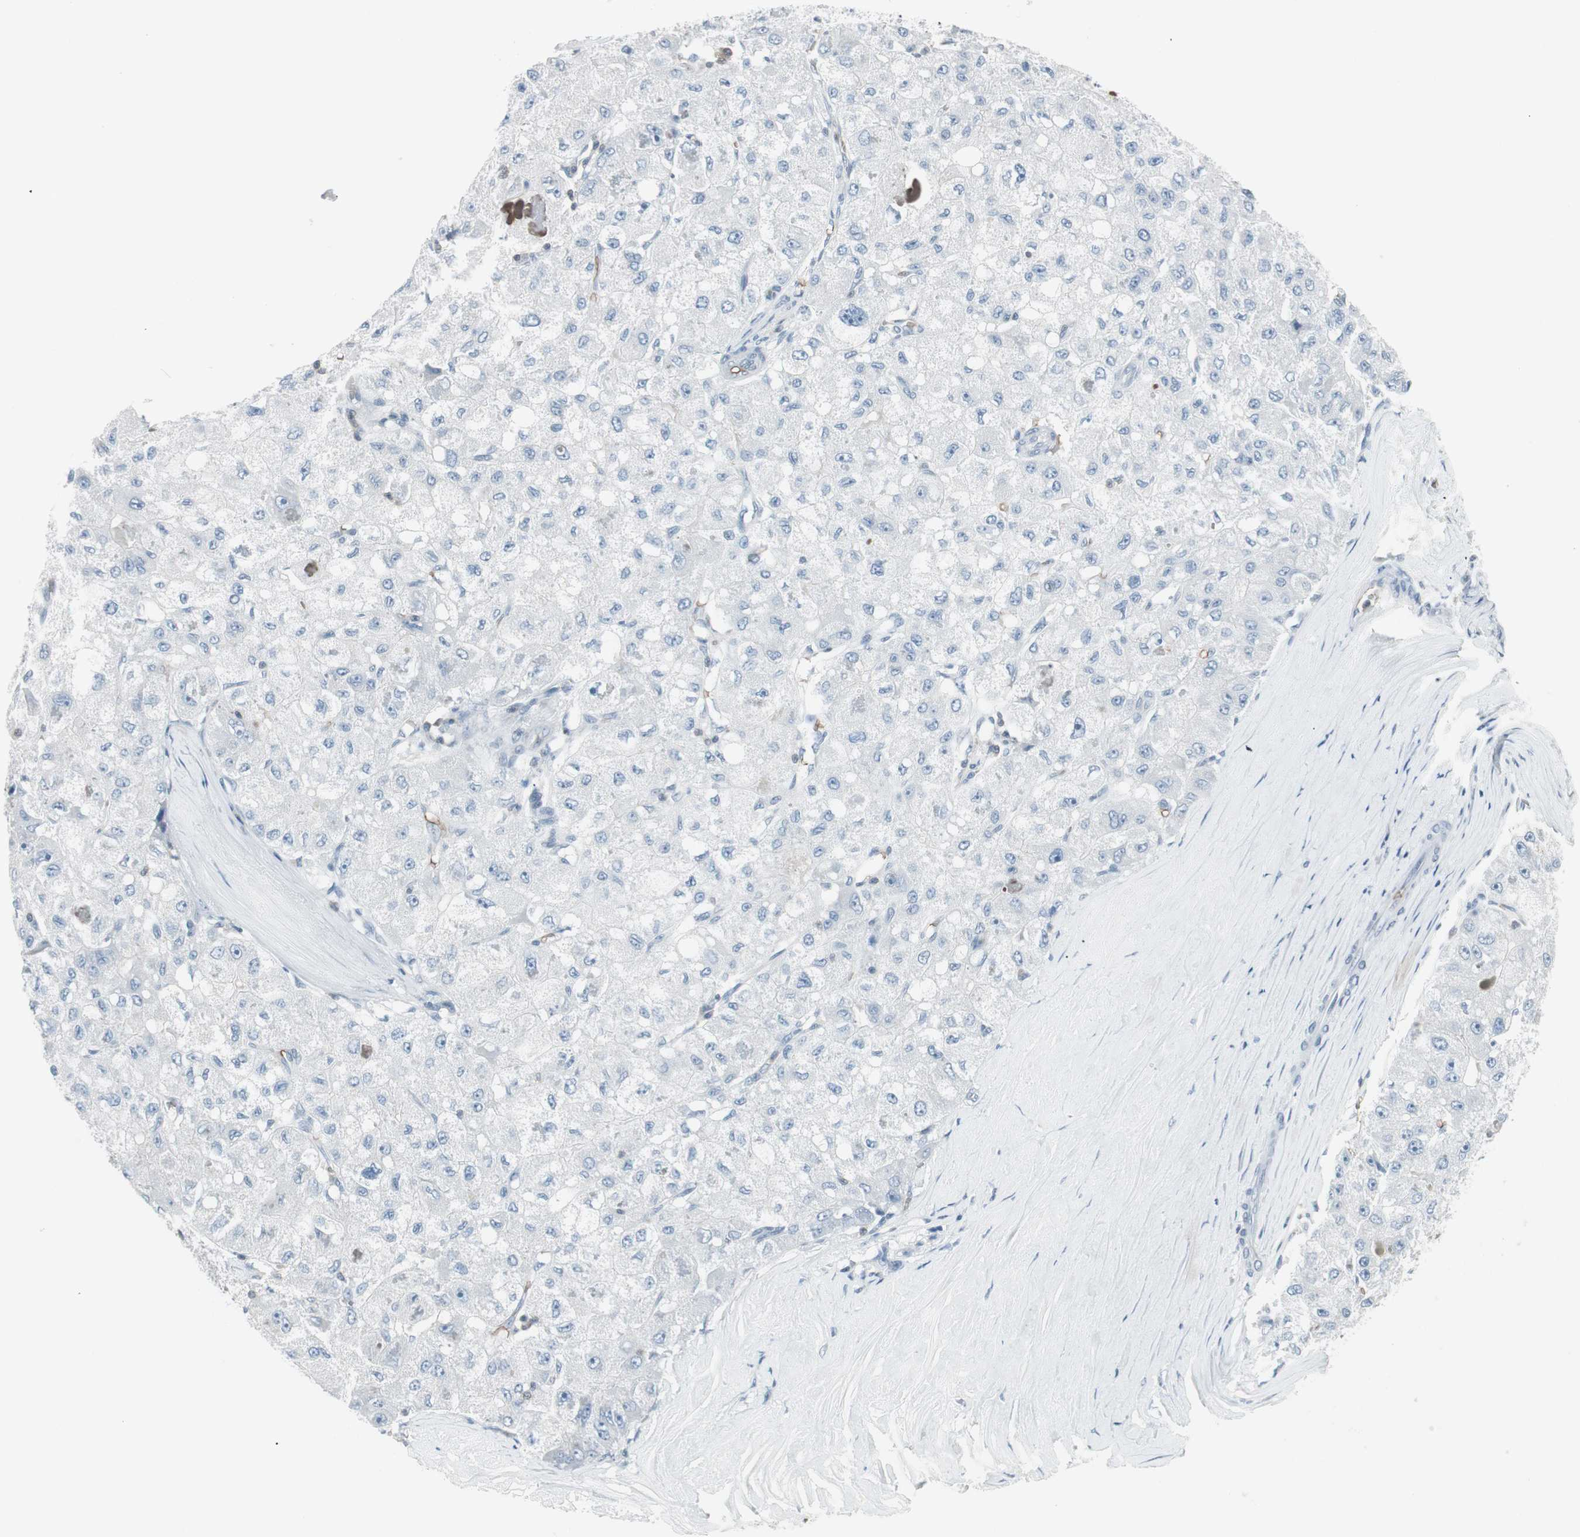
{"staining": {"intensity": "negative", "quantity": "none", "location": "none"}, "tissue": "liver cancer", "cell_type": "Tumor cells", "image_type": "cancer", "snomed": [{"axis": "morphology", "description": "Carcinoma, Hepatocellular, NOS"}, {"axis": "topography", "description": "Liver"}], "caption": "Immunohistochemistry micrograph of neoplastic tissue: hepatocellular carcinoma (liver) stained with DAB displays no significant protein positivity in tumor cells.", "gene": "MAP4K1", "patient": {"sex": "male", "age": 80}}